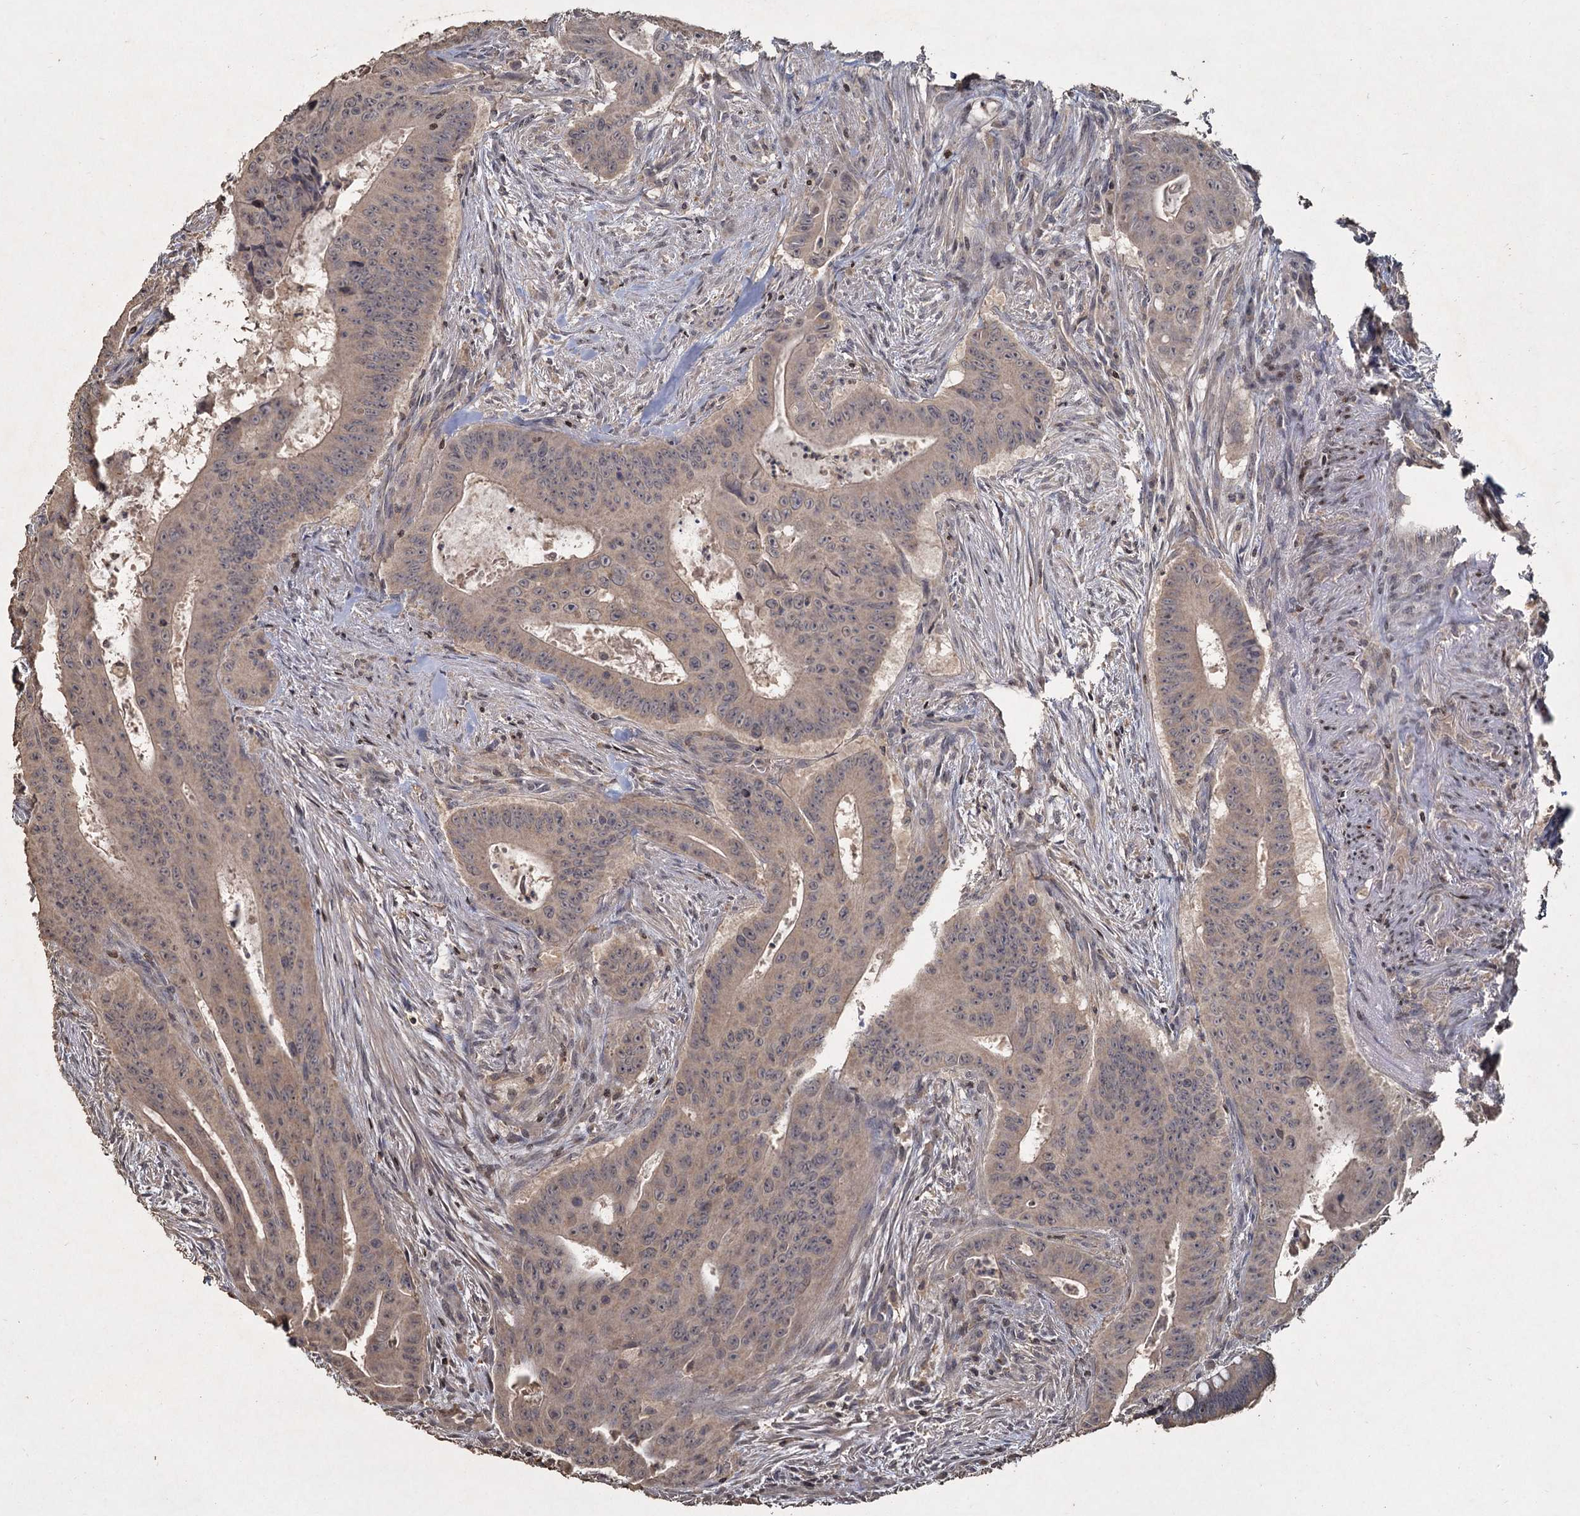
{"staining": {"intensity": "weak", "quantity": ">75%", "location": "cytoplasmic/membranous"}, "tissue": "colorectal cancer", "cell_type": "Tumor cells", "image_type": "cancer", "snomed": [{"axis": "morphology", "description": "Adenocarcinoma, NOS"}, {"axis": "topography", "description": "Rectum"}], "caption": "Immunohistochemical staining of human colorectal cancer (adenocarcinoma) displays weak cytoplasmic/membranous protein staining in approximately >75% of tumor cells.", "gene": "CCDC61", "patient": {"sex": "female", "age": 75}}